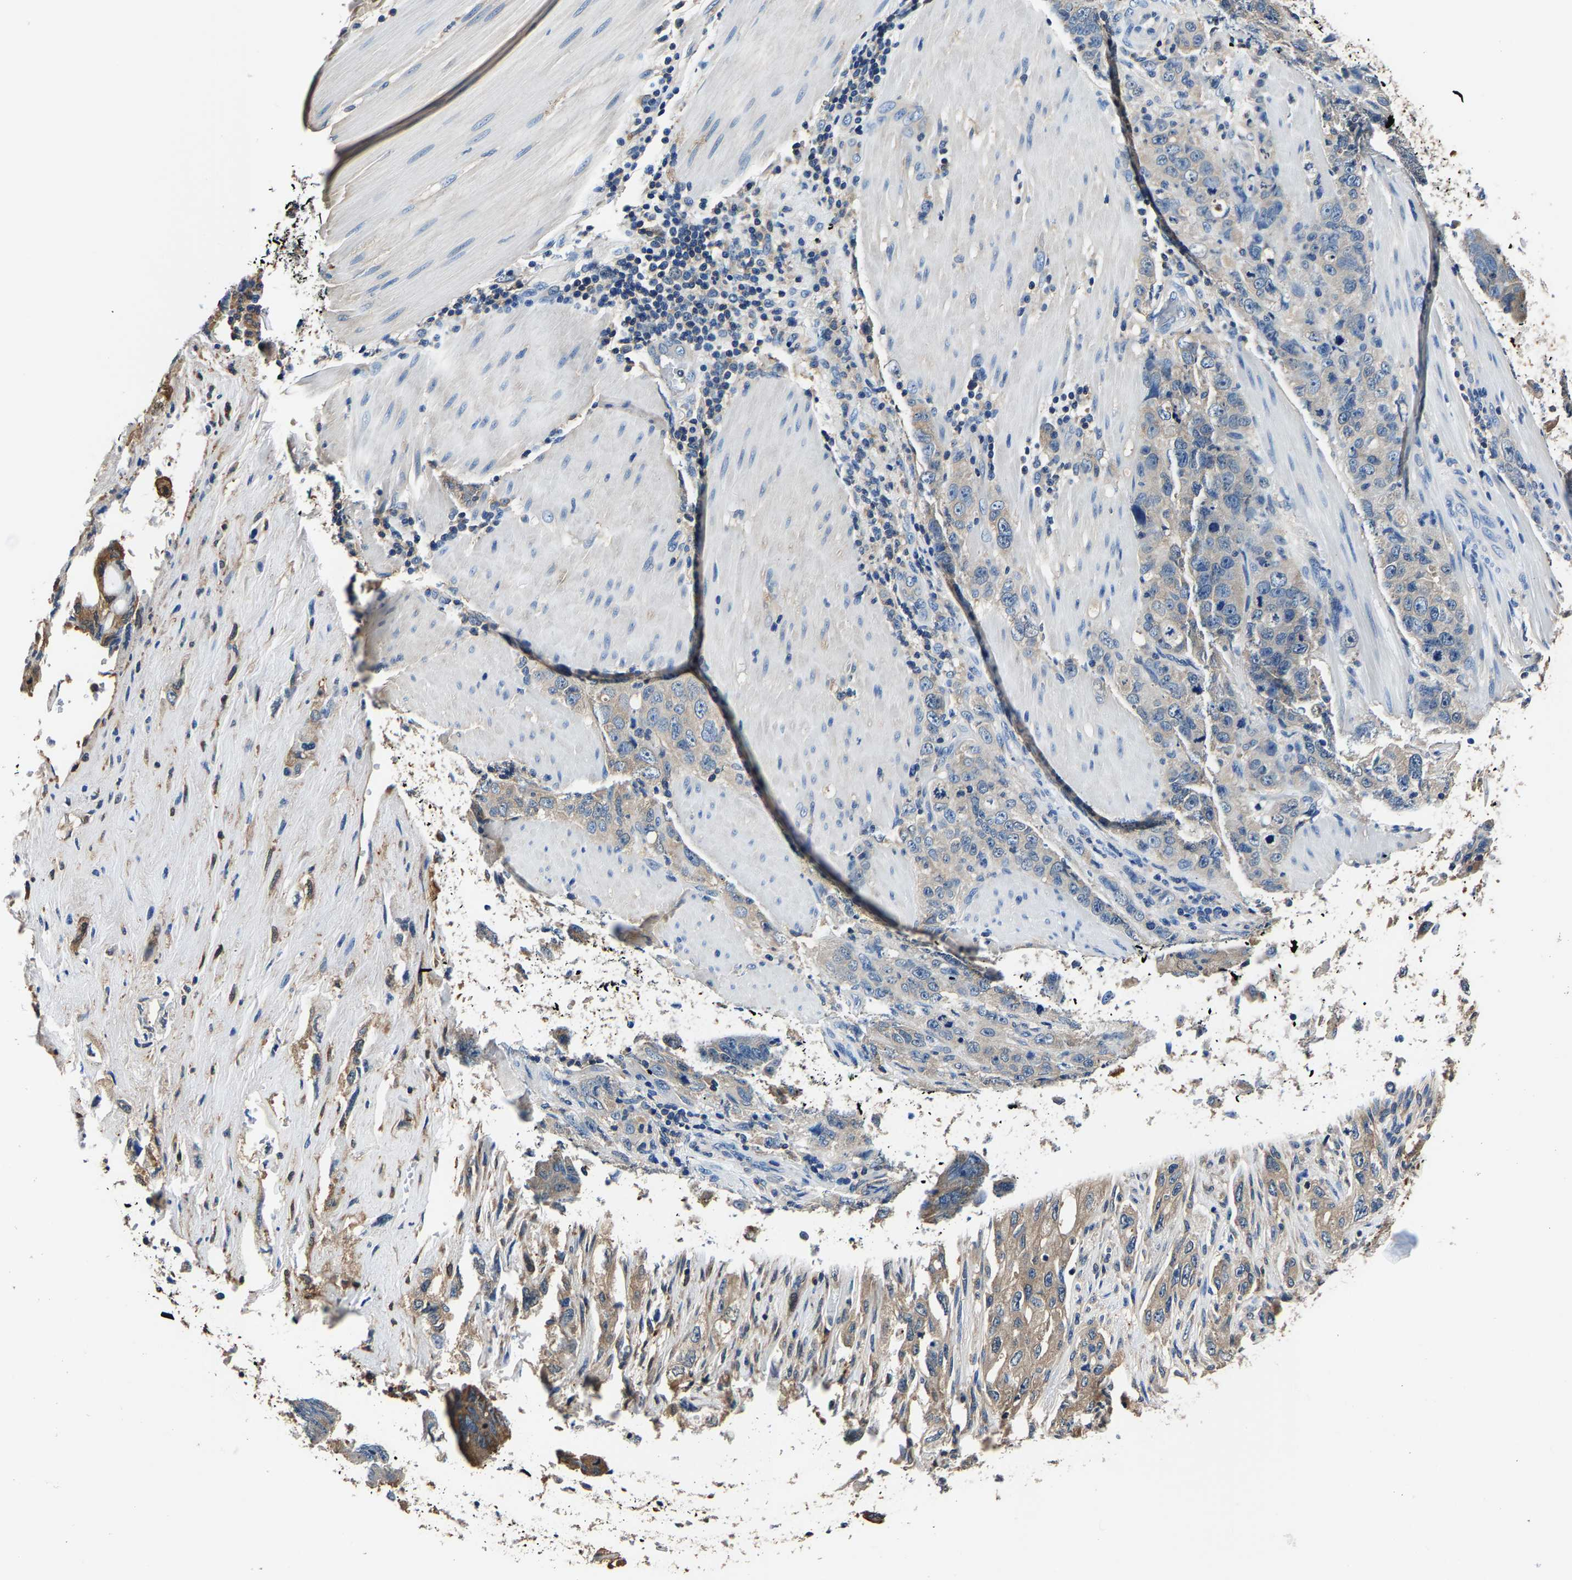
{"staining": {"intensity": "weak", "quantity": "<25%", "location": "cytoplasmic/membranous"}, "tissue": "pancreatic cancer", "cell_type": "Tumor cells", "image_type": "cancer", "snomed": [{"axis": "morphology", "description": "Adenocarcinoma, NOS"}, {"axis": "topography", "description": "Pancreas"}], "caption": "Immunohistochemistry (IHC) of human pancreatic adenocarcinoma reveals no expression in tumor cells.", "gene": "ALDOB", "patient": {"sex": "female", "age": 73}}